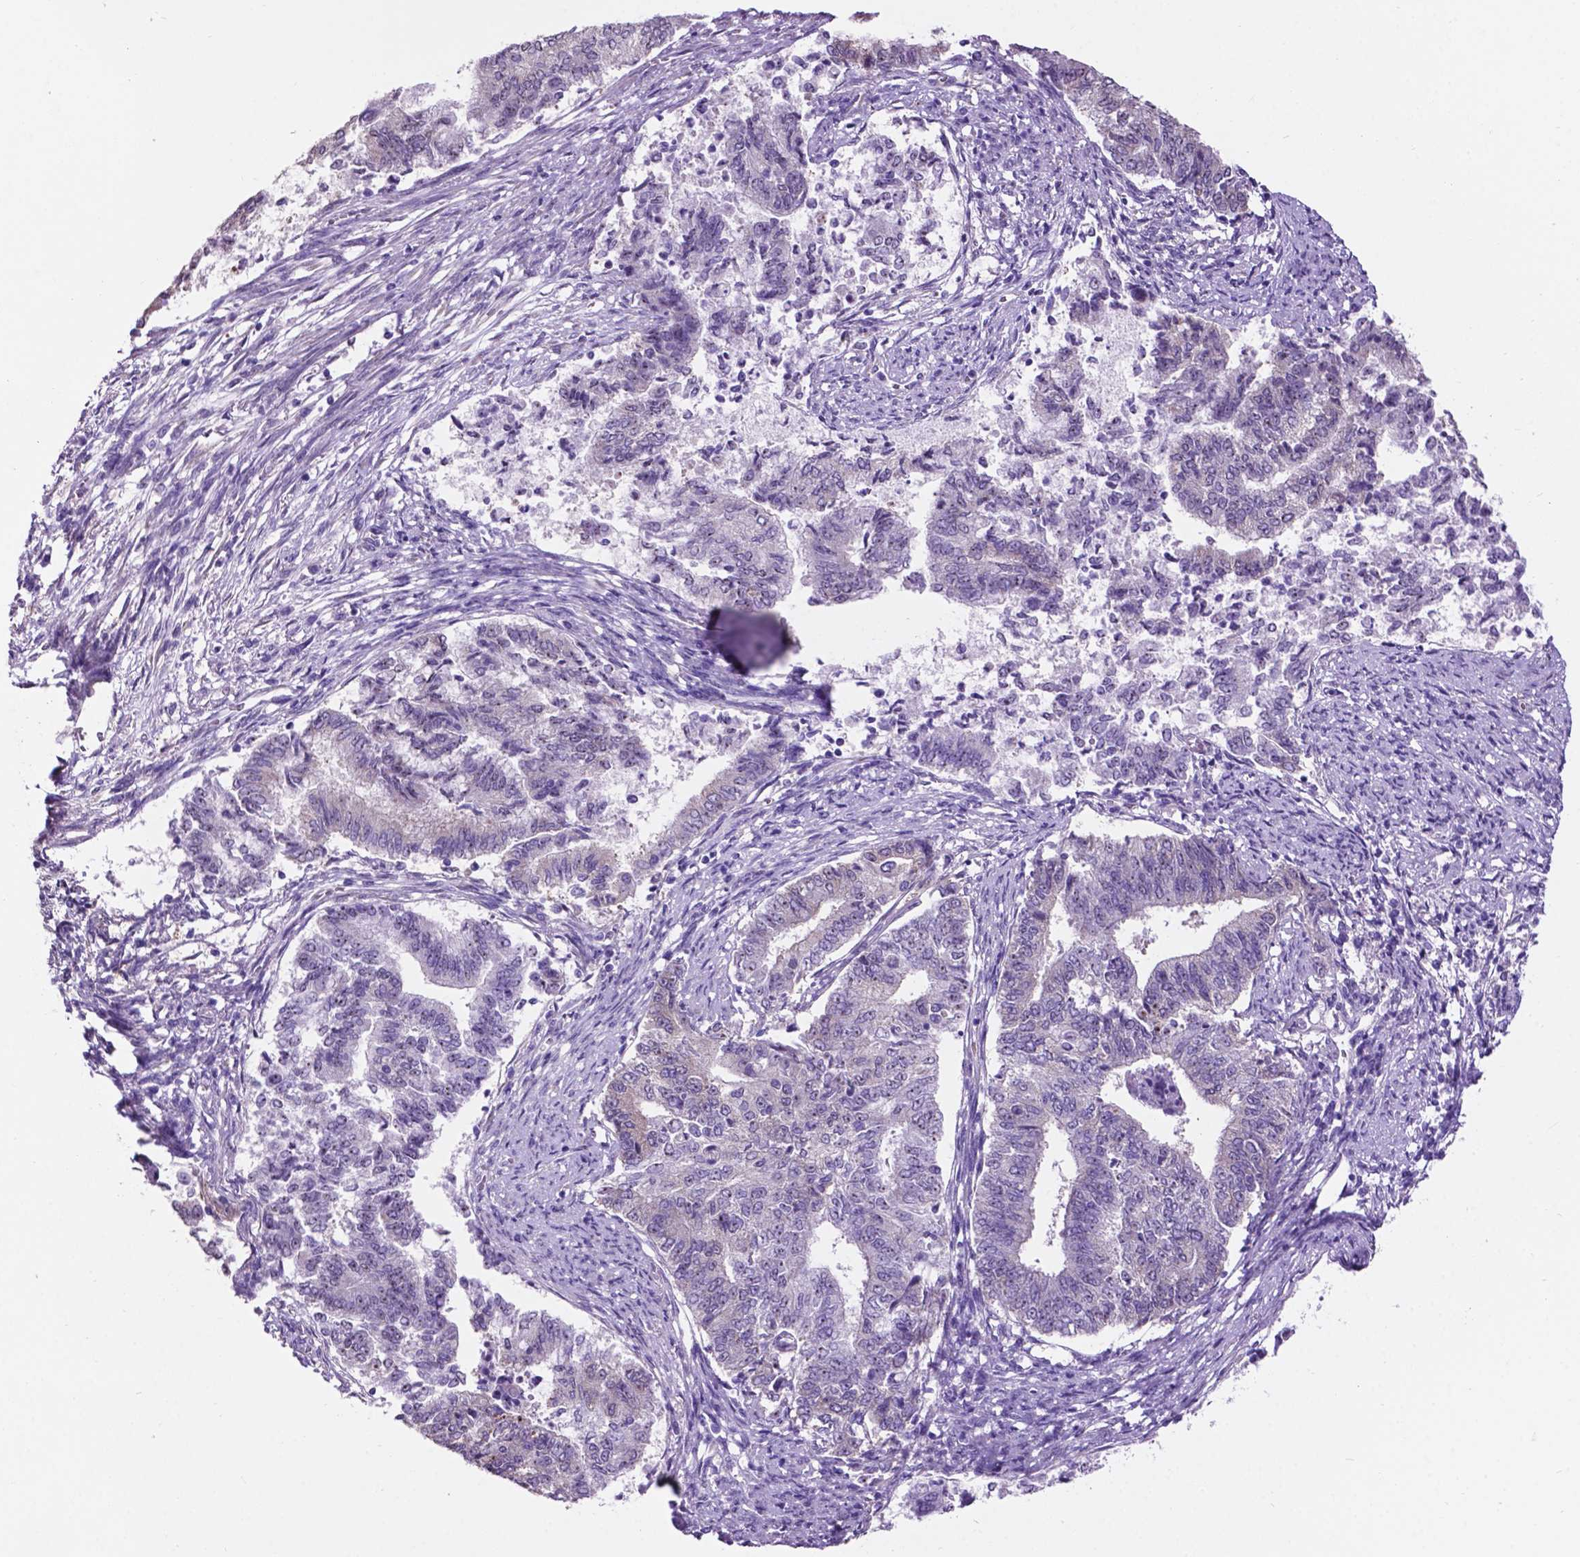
{"staining": {"intensity": "negative", "quantity": "none", "location": "none"}, "tissue": "endometrial cancer", "cell_type": "Tumor cells", "image_type": "cancer", "snomed": [{"axis": "morphology", "description": "Adenocarcinoma, NOS"}, {"axis": "topography", "description": "Endometrium"}], "caption": "There is no significant expression in tumor cells of endometrial cancer (adenocarcinoma). Nuclei are stained in blue.", "gene": "SPDYA", "patient": {"sex": "female", "age": 65}}